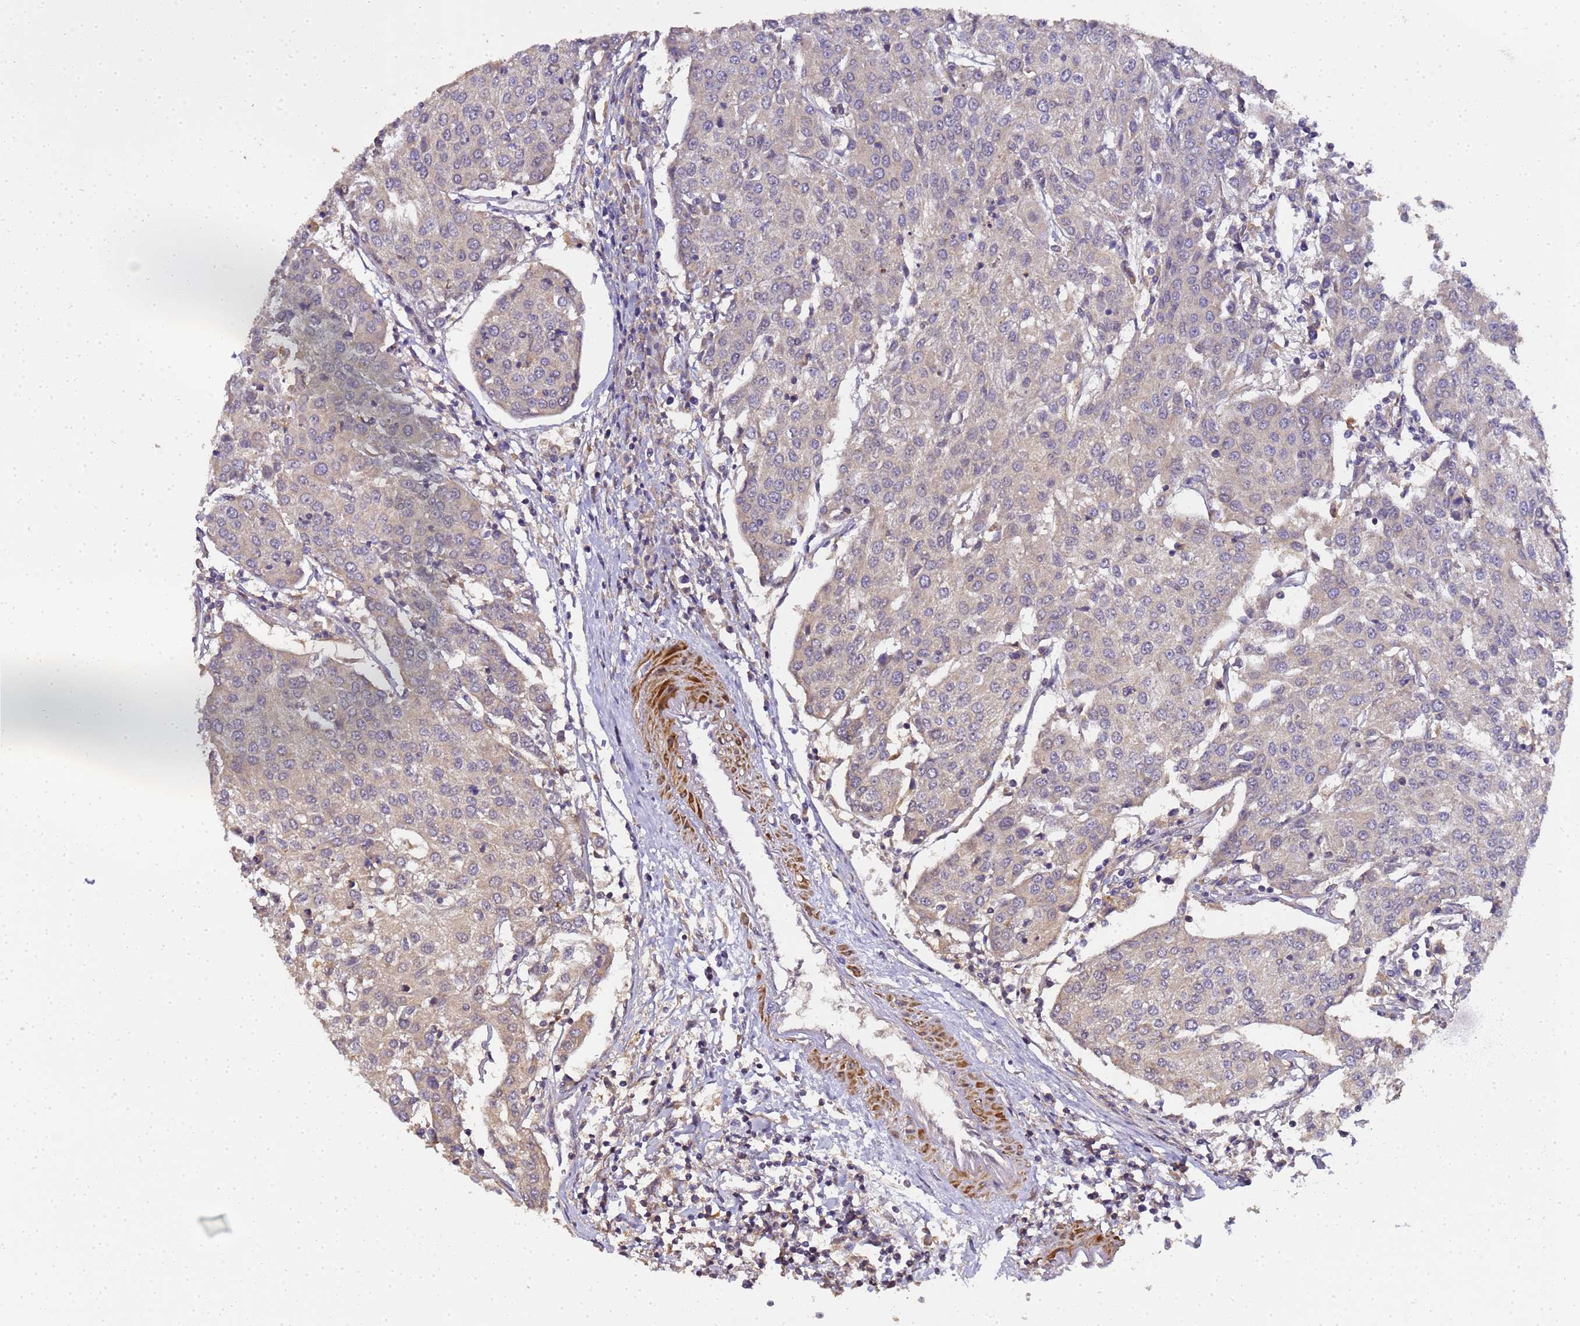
{"staining": {"intensity": "negative", "quantity": "none", "location": "none"}, "tissue": "urothelial cancer", "cell_type": "Tumor cells", "image_type": "cancer", "snomed": [{"axis": "morphology", "description": "Urothelial carcinoma, High grade"}, {"axis": "topography", "description": "Urinary bladder"}], "caption": "A high-resolution image shows immunohistochemistry staining of high-grade urothelial carcinoma, which displays no significant staining in tumor cells.", "gene": "LGI4", "patient": {"sex": "female", "age": 85}}